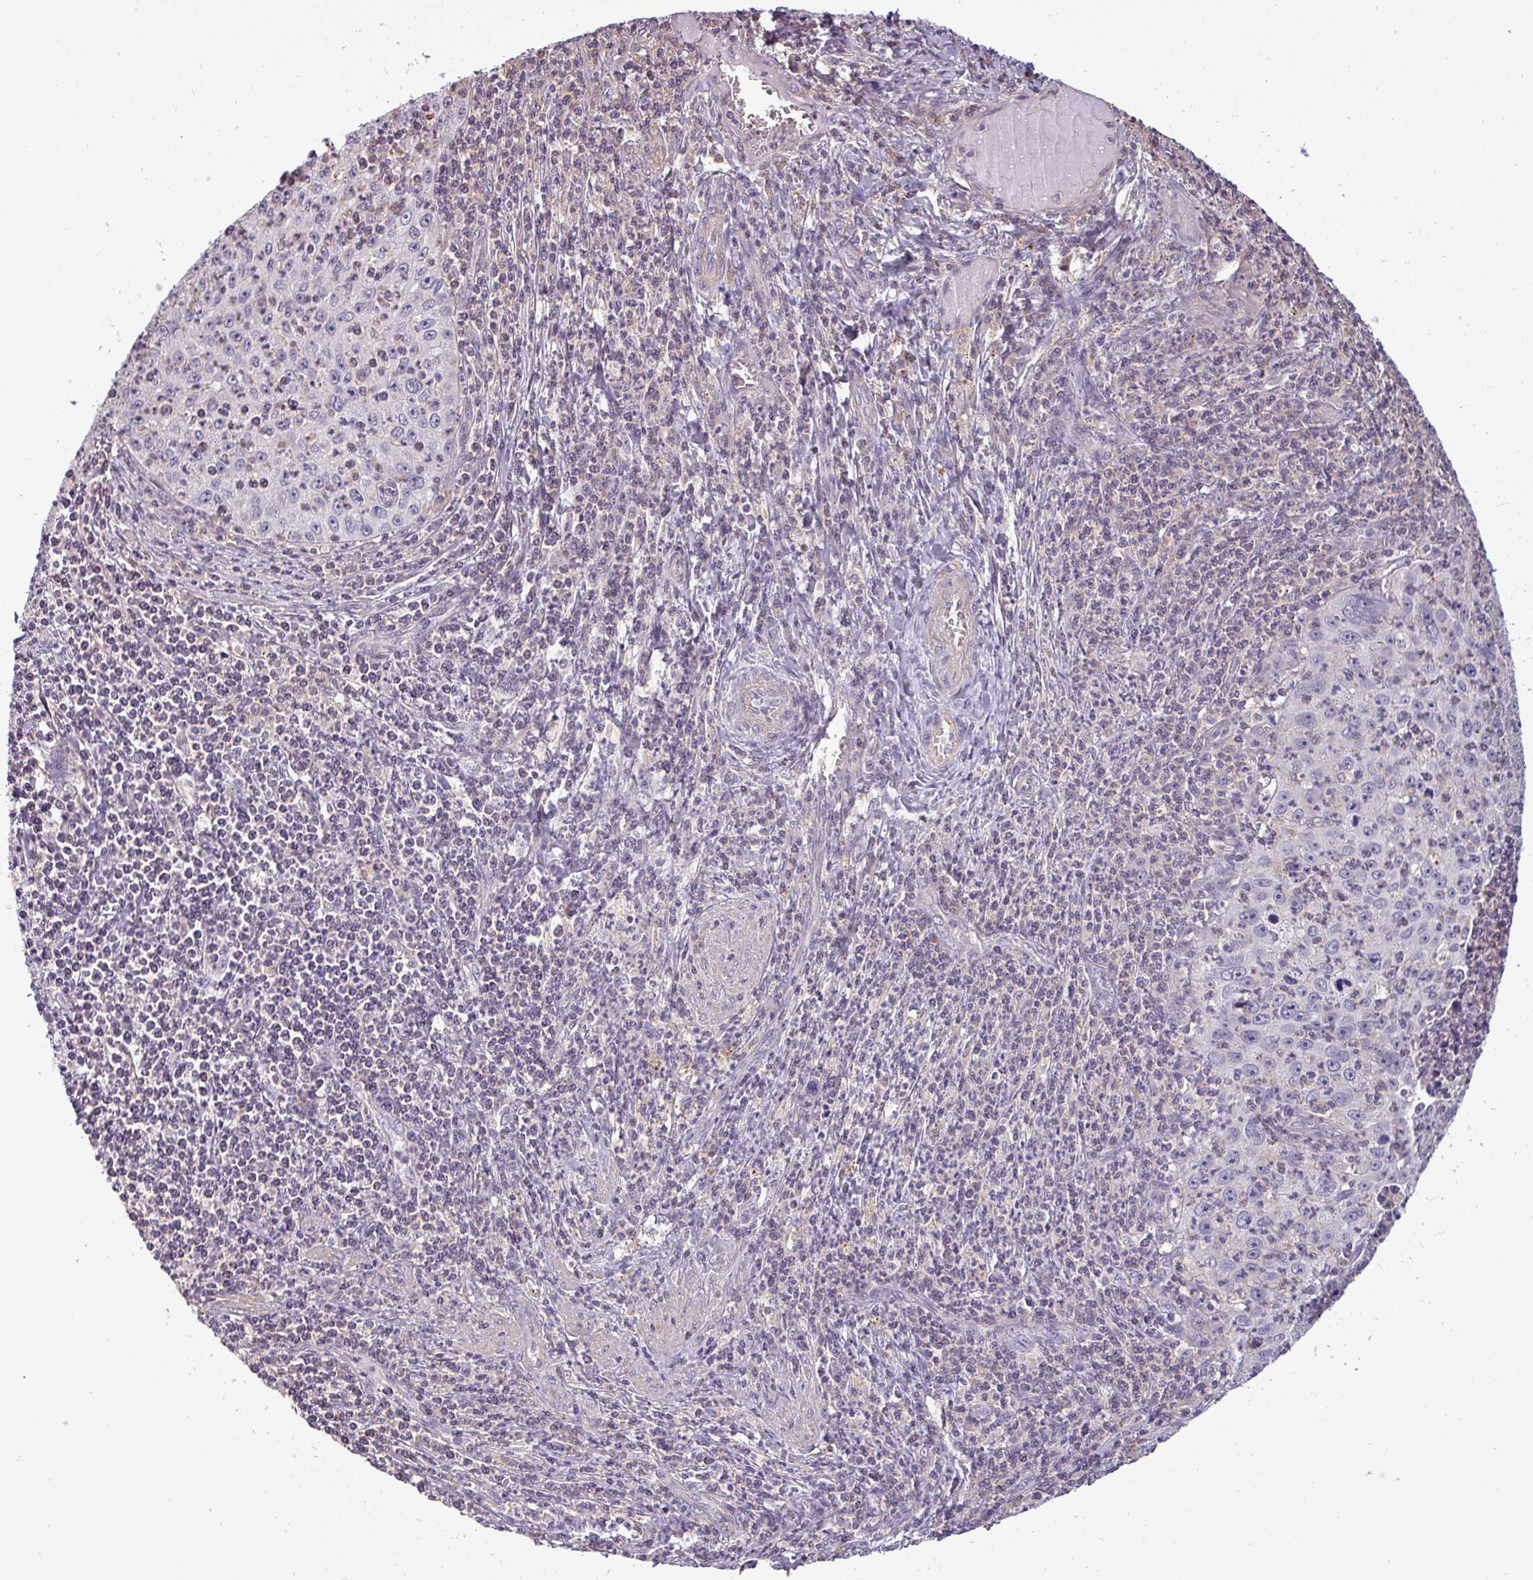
{"staining": {"intensity": "negative", "quantity": "none", "location": "none"}, "tissue": "cervical cancer", "cell_type": "Tumor cells", "image_type": "cancer", "snomed": [{"axis": "morphology", "description": "Squamous cell carcinoma, NOS"}, {"axis": "topography", "description": "Cervix"}], "caption": "This is an immunohistochemistry (IHC) micrograph of human squamous cell carcinoma (cervical). There is no positivity in tumor cells.", "gene": "ZNF835", "patient": {"sex": "female", "age": 30}}